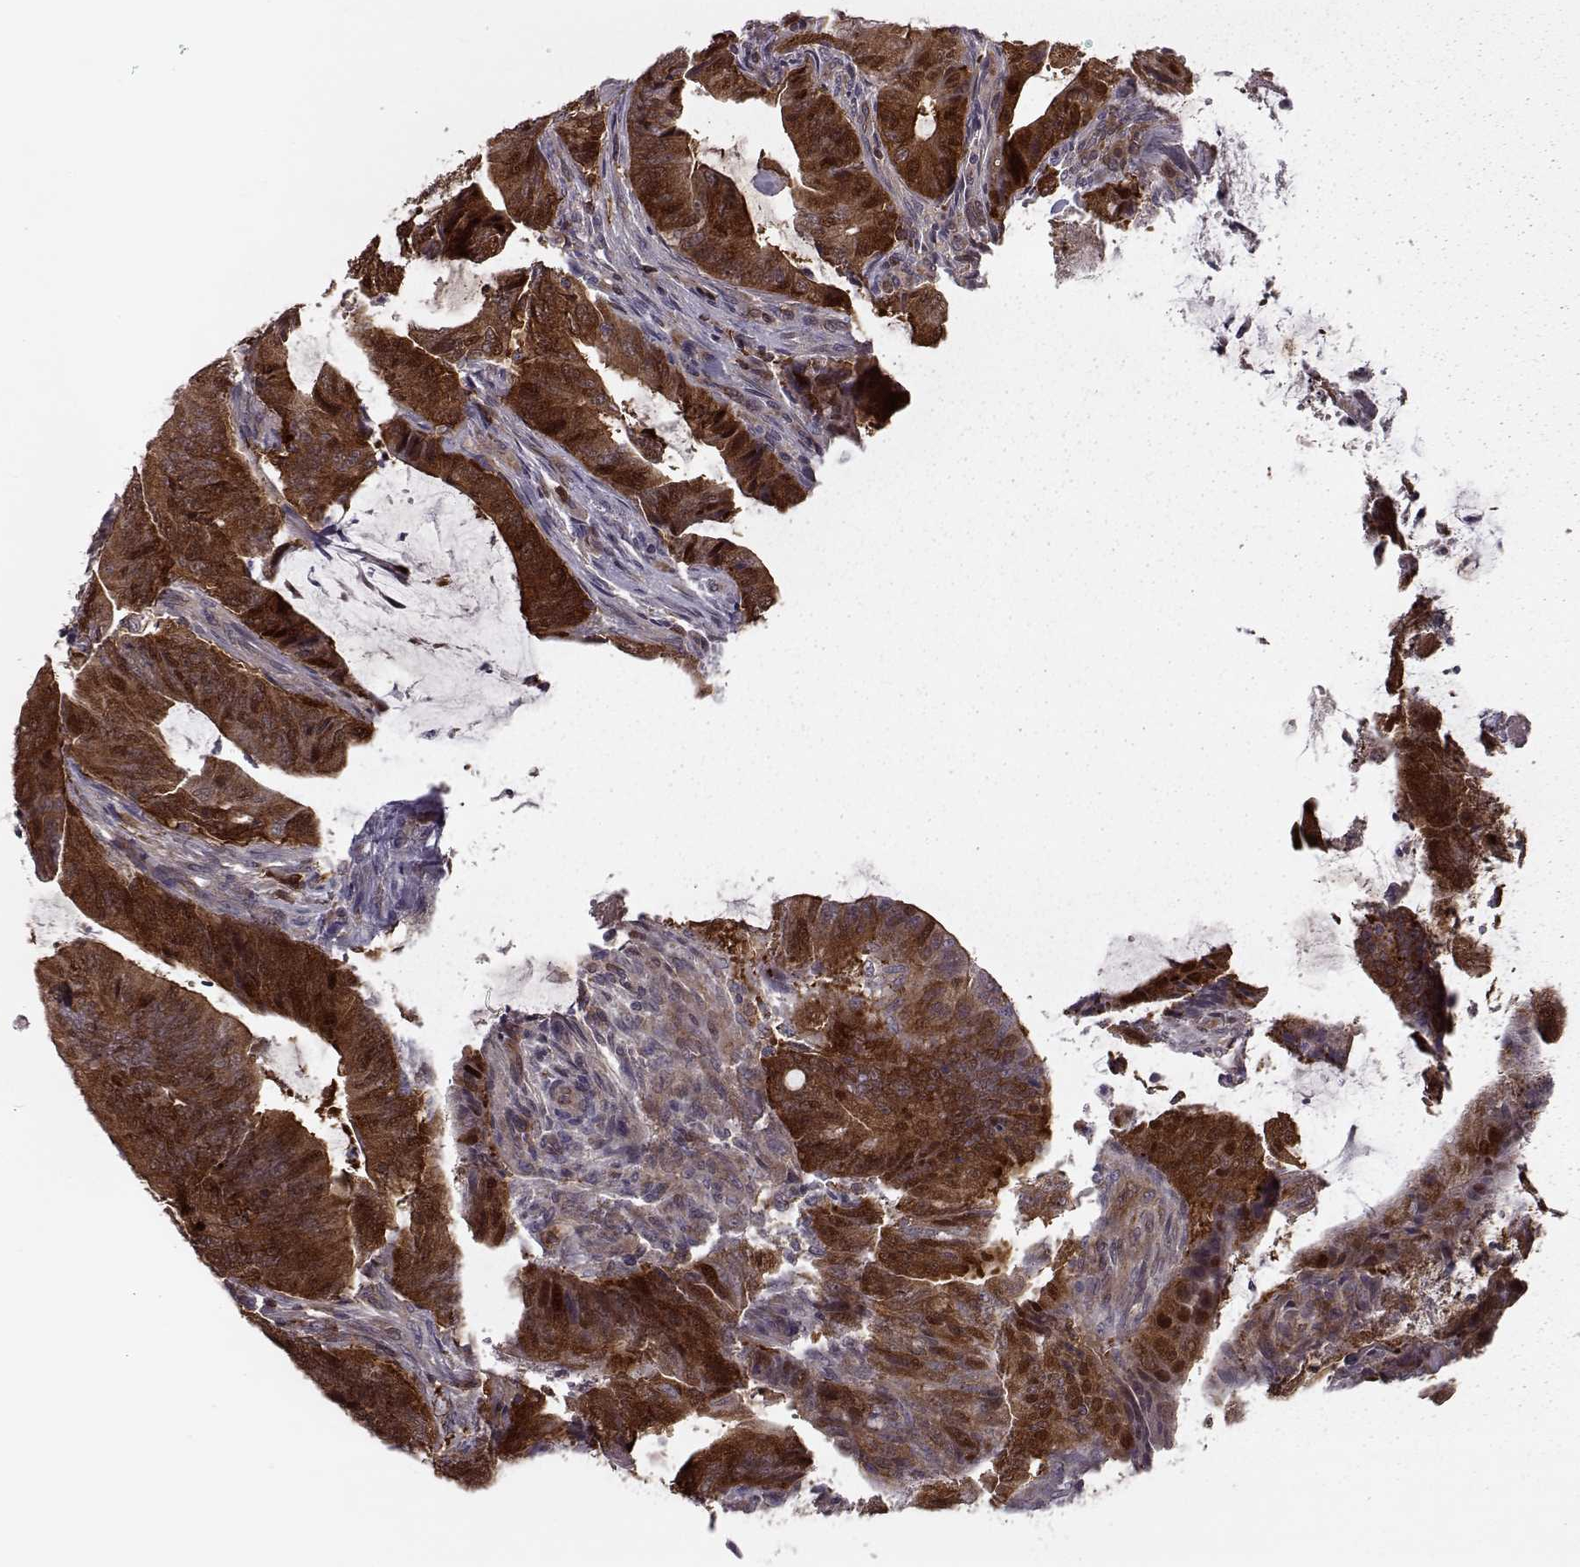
{"staining": {"intensity": "strong", "quantity": ">75%", "location": "cytoplasmic/membranous,nuclear"}, "tissue": "colorectal cancer", "cell_type": "Tumor cells", "image_type": "cancer", "snomed": [{"axis": "morphology", "description": "Adenocarcinoma, NOS"}, {"axis": "topography", "description": "Colon"}], "caption": "Adenocarcinoma (colorectal) stained for a protein (brown) demonstrates strong cytoplasmic/membranous and nuclear positive staining in about >75% of tumor cells.", "gene": "RANBP1", "patient": {"sex": "female", "age": 43}}